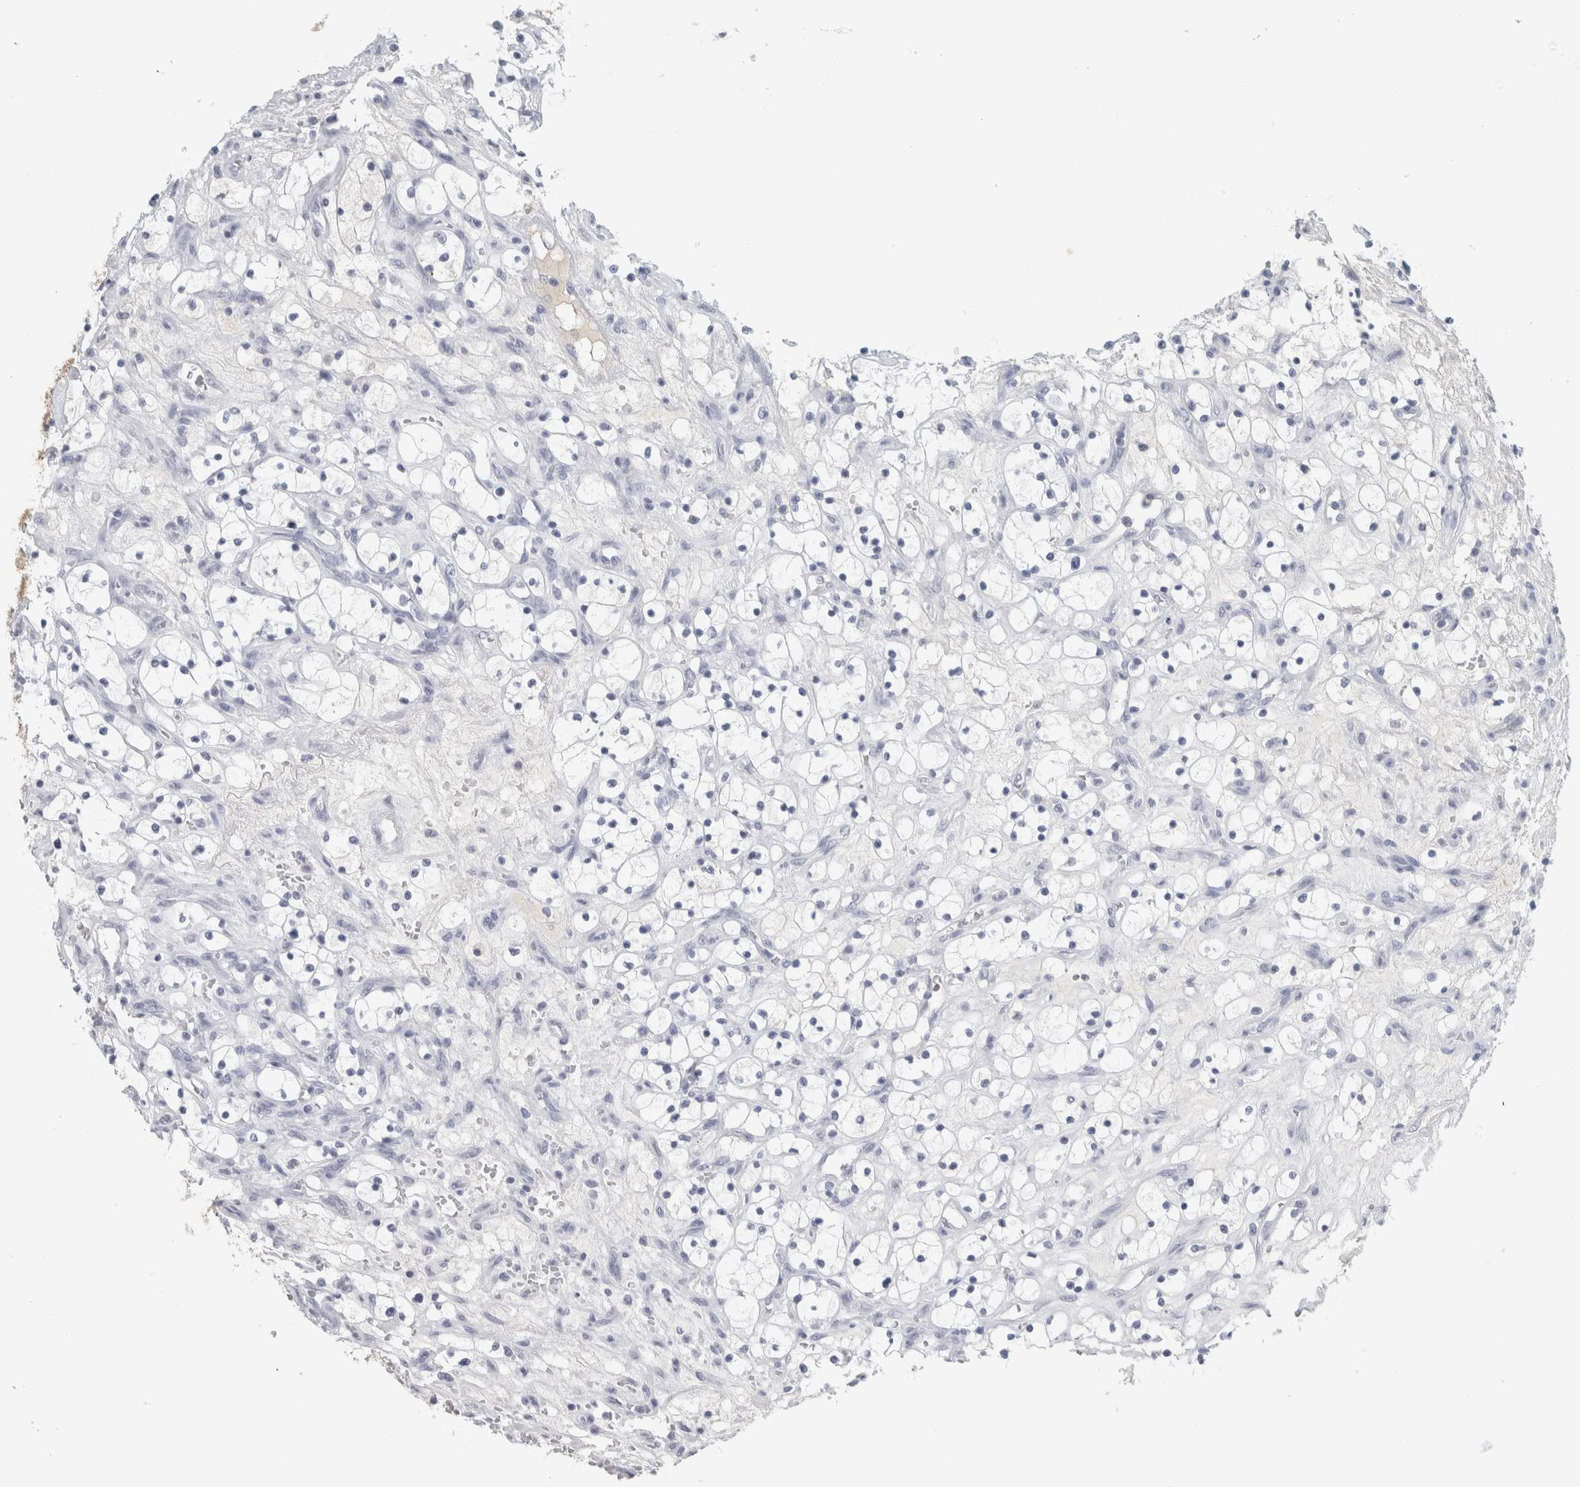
{"staining": {"intensity": "negative", "quantity": "none", "location": "none"}, "tissue": "renal cancer", "cell_type": "Tumor cells", "image_type": "cancer", "snomed": [{"axis": "morphology", "description": "Adenocarcinoma, NOS"}, {"axis": "topography", "description": "Kidney"}], "caption": "Adenocarcinoma (renal) was stained to show a protein in brown. There is no significant expression in tumor cells. (DAB immunohistochemistry (IHC) visualized using brightfield microscopy, high magnification).", "gene": "TSPAN8", "patient": {"sex": "female", "age": 69}}